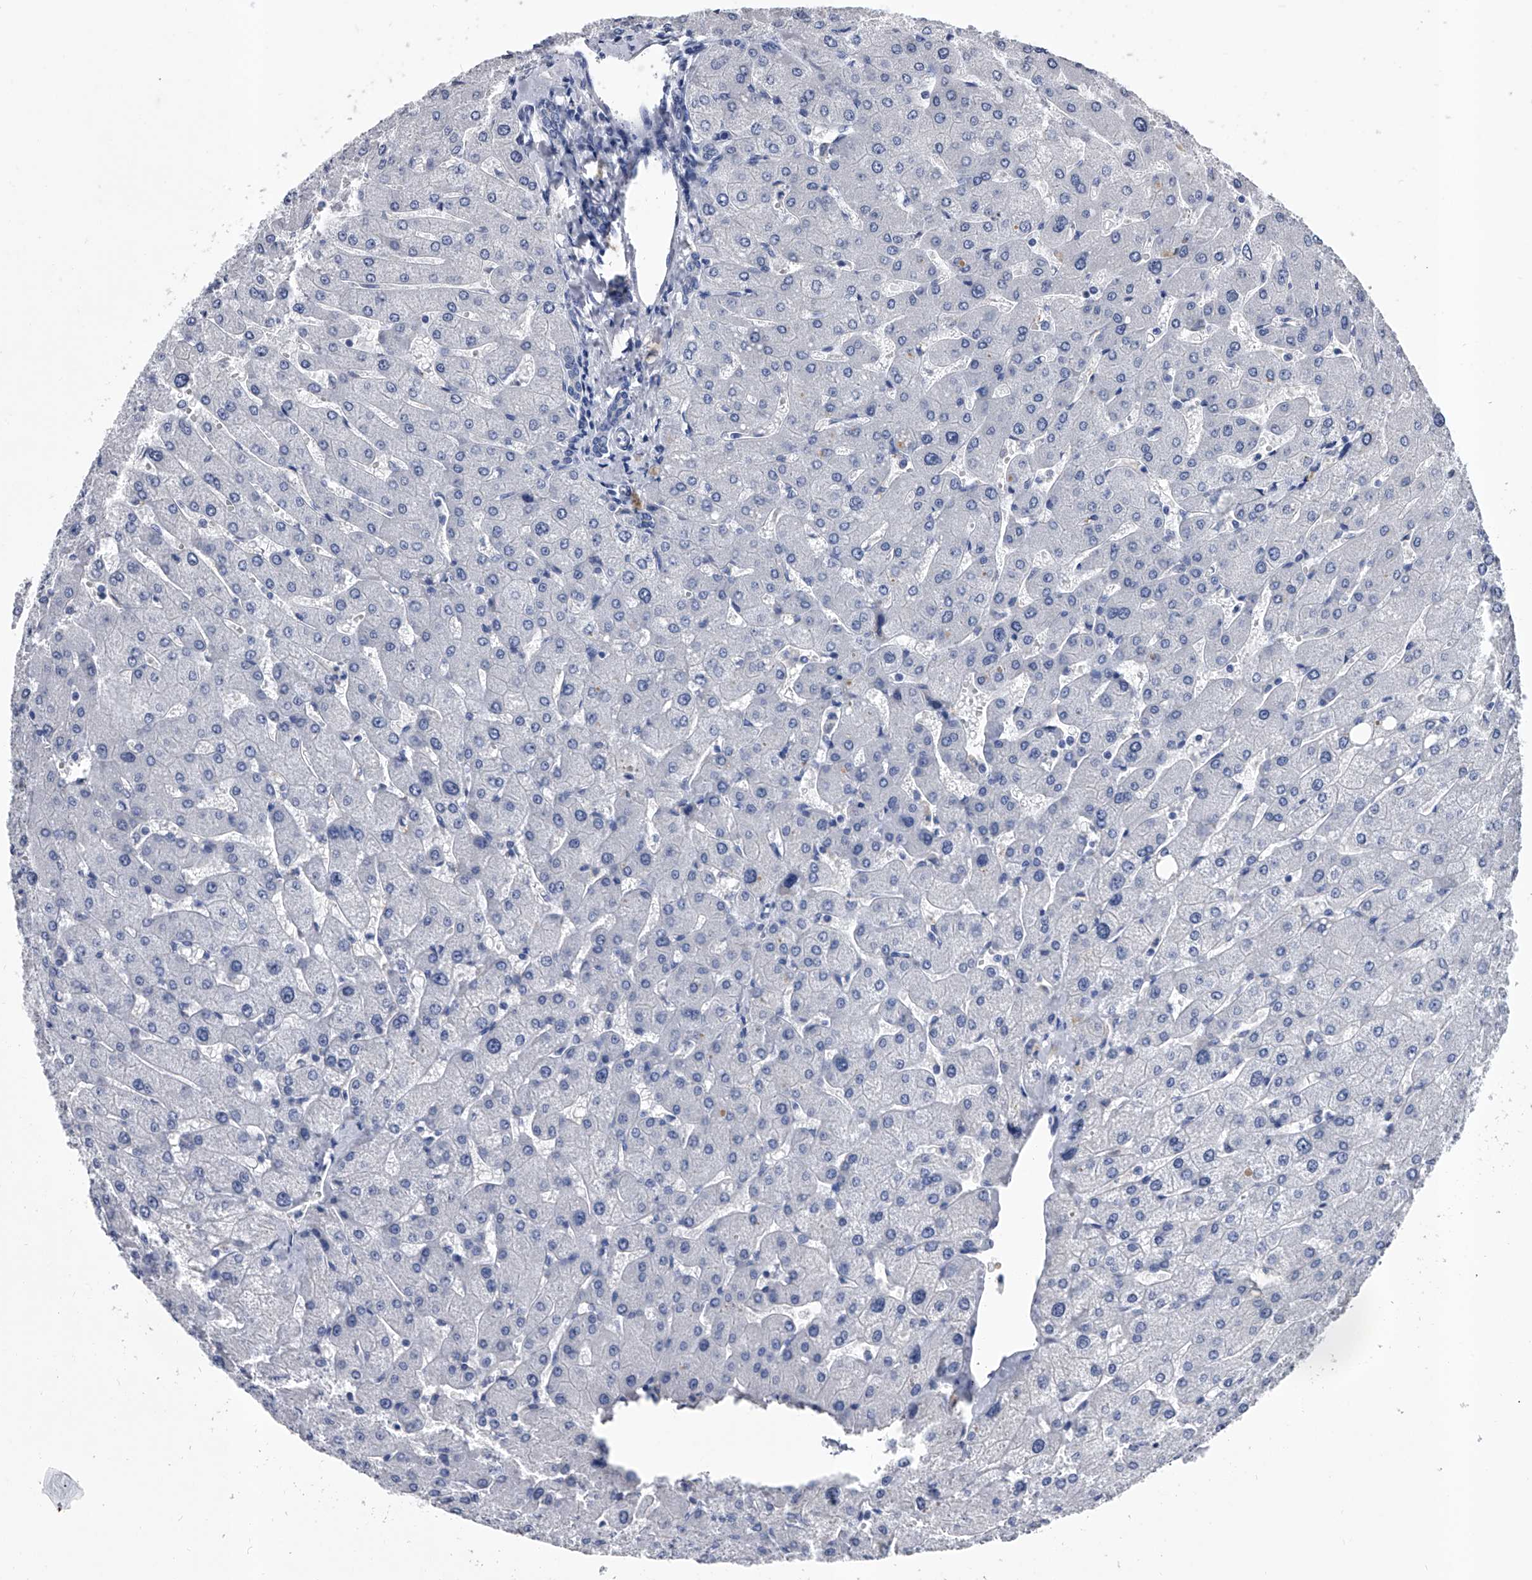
{"staining": {"intensity": "negative", "quantity": "none", "location": "none"}, "tissue": "liver", "cell_type": "Cholangiocytes", "image_type": "normal", "snomed": [{"axis": "morphology", "description": "Normal tissue, NOS"}, {"axis": "topography", "description": "Liver"}], "caption": "The immunohistochemistry (IHC) histopathology image has no significant expression in cholangiocytes of liver.", "gene": "EFCAB7", "patient": {"sex": "male", "age": 55}}